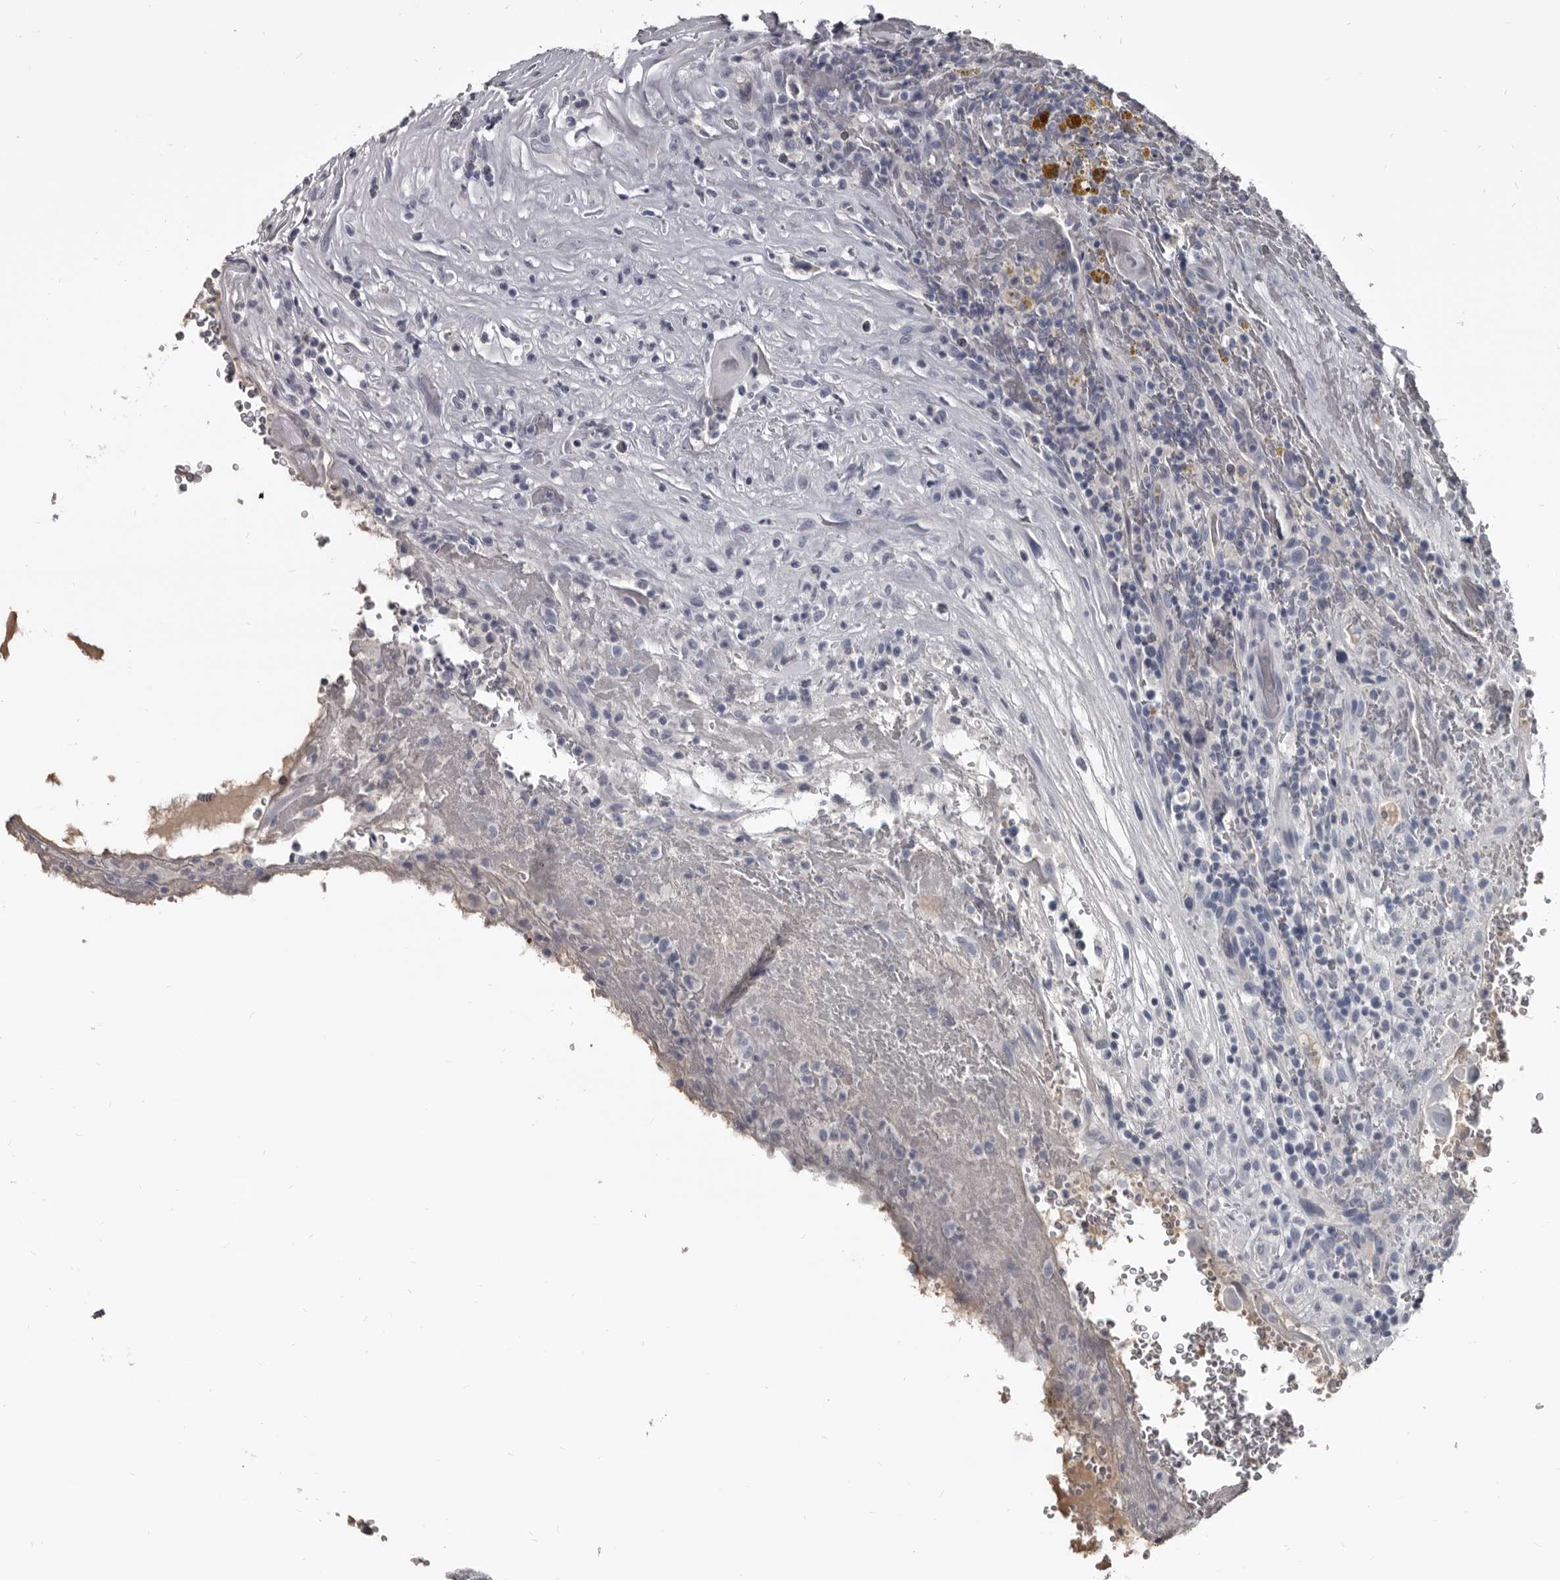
{"staining": {"intensity": "negative", "quantity": "none", "location": "none"}, "tissue": "thyroid cancer", "cell_type": "Tumor cells", "image_type": "cancer", "snomed": [{"axis": "morphology", "description": "Papillary adenocarcinoma, NOS"}, {"axis": "topography", "description": "Thyroid gland"}], "caption": "Tumor cells are negative for brown protein staining in thyroid cancer.", "gene": "GREB1", "patient": {"sex": "male", "age": 77}}